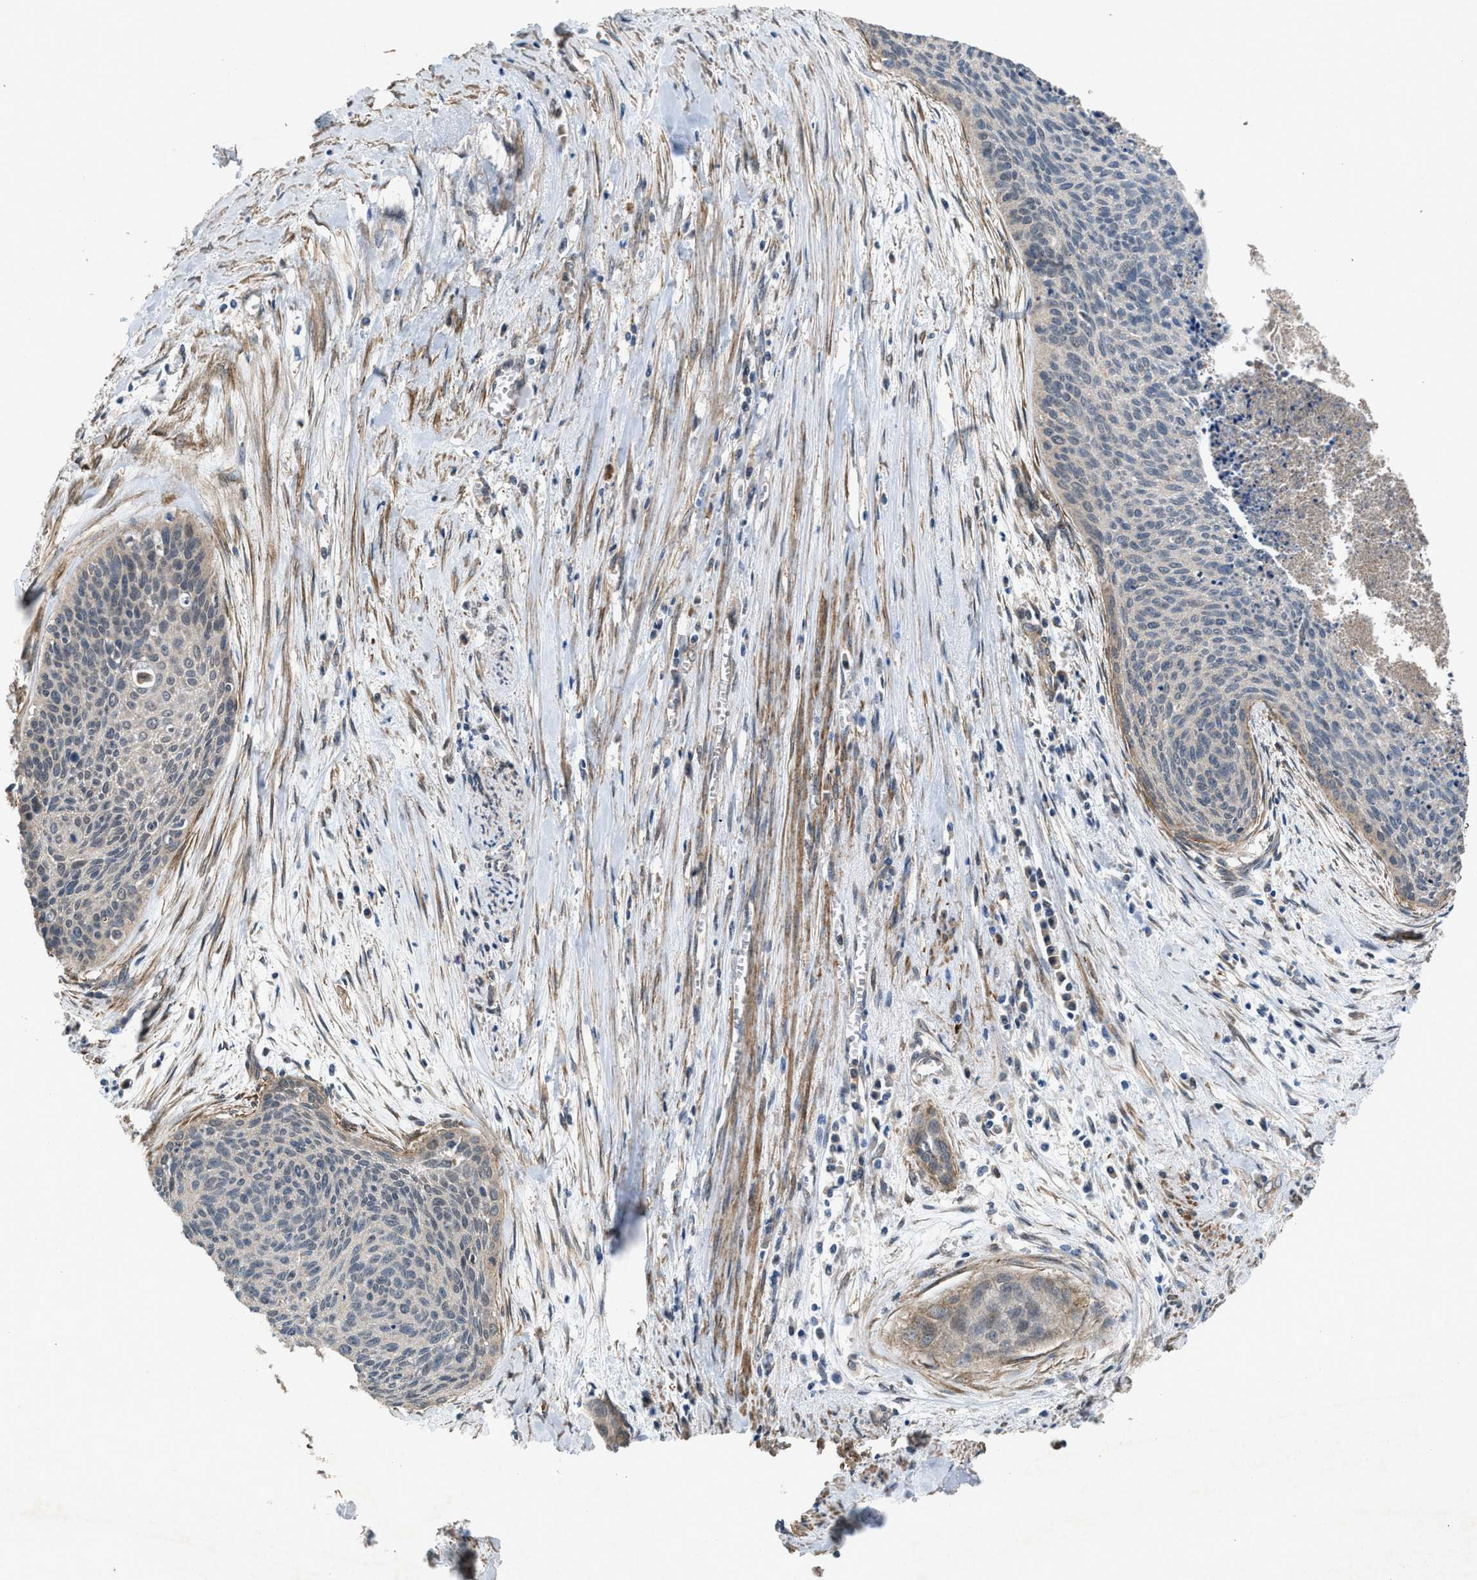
{"staining": {"intensity": "weak", "quantity": "<25%", "location": "cytoplasmic/membranous"}, "tissue": "cervical cancer", "cell_type": "Tumor cells", "image_type": "cancer", "snomed": [{"axis": "morphology", "description": "Squamous cell carcinoma, NOS"}, {"axis": "topography", "description": "Cervix"}], "caption": "Tumor cells show no significant protein positivity in cervical squamous cell carcinoma.", "gene": "ARL6", "patient": {"sex": "female", "age": 55}}